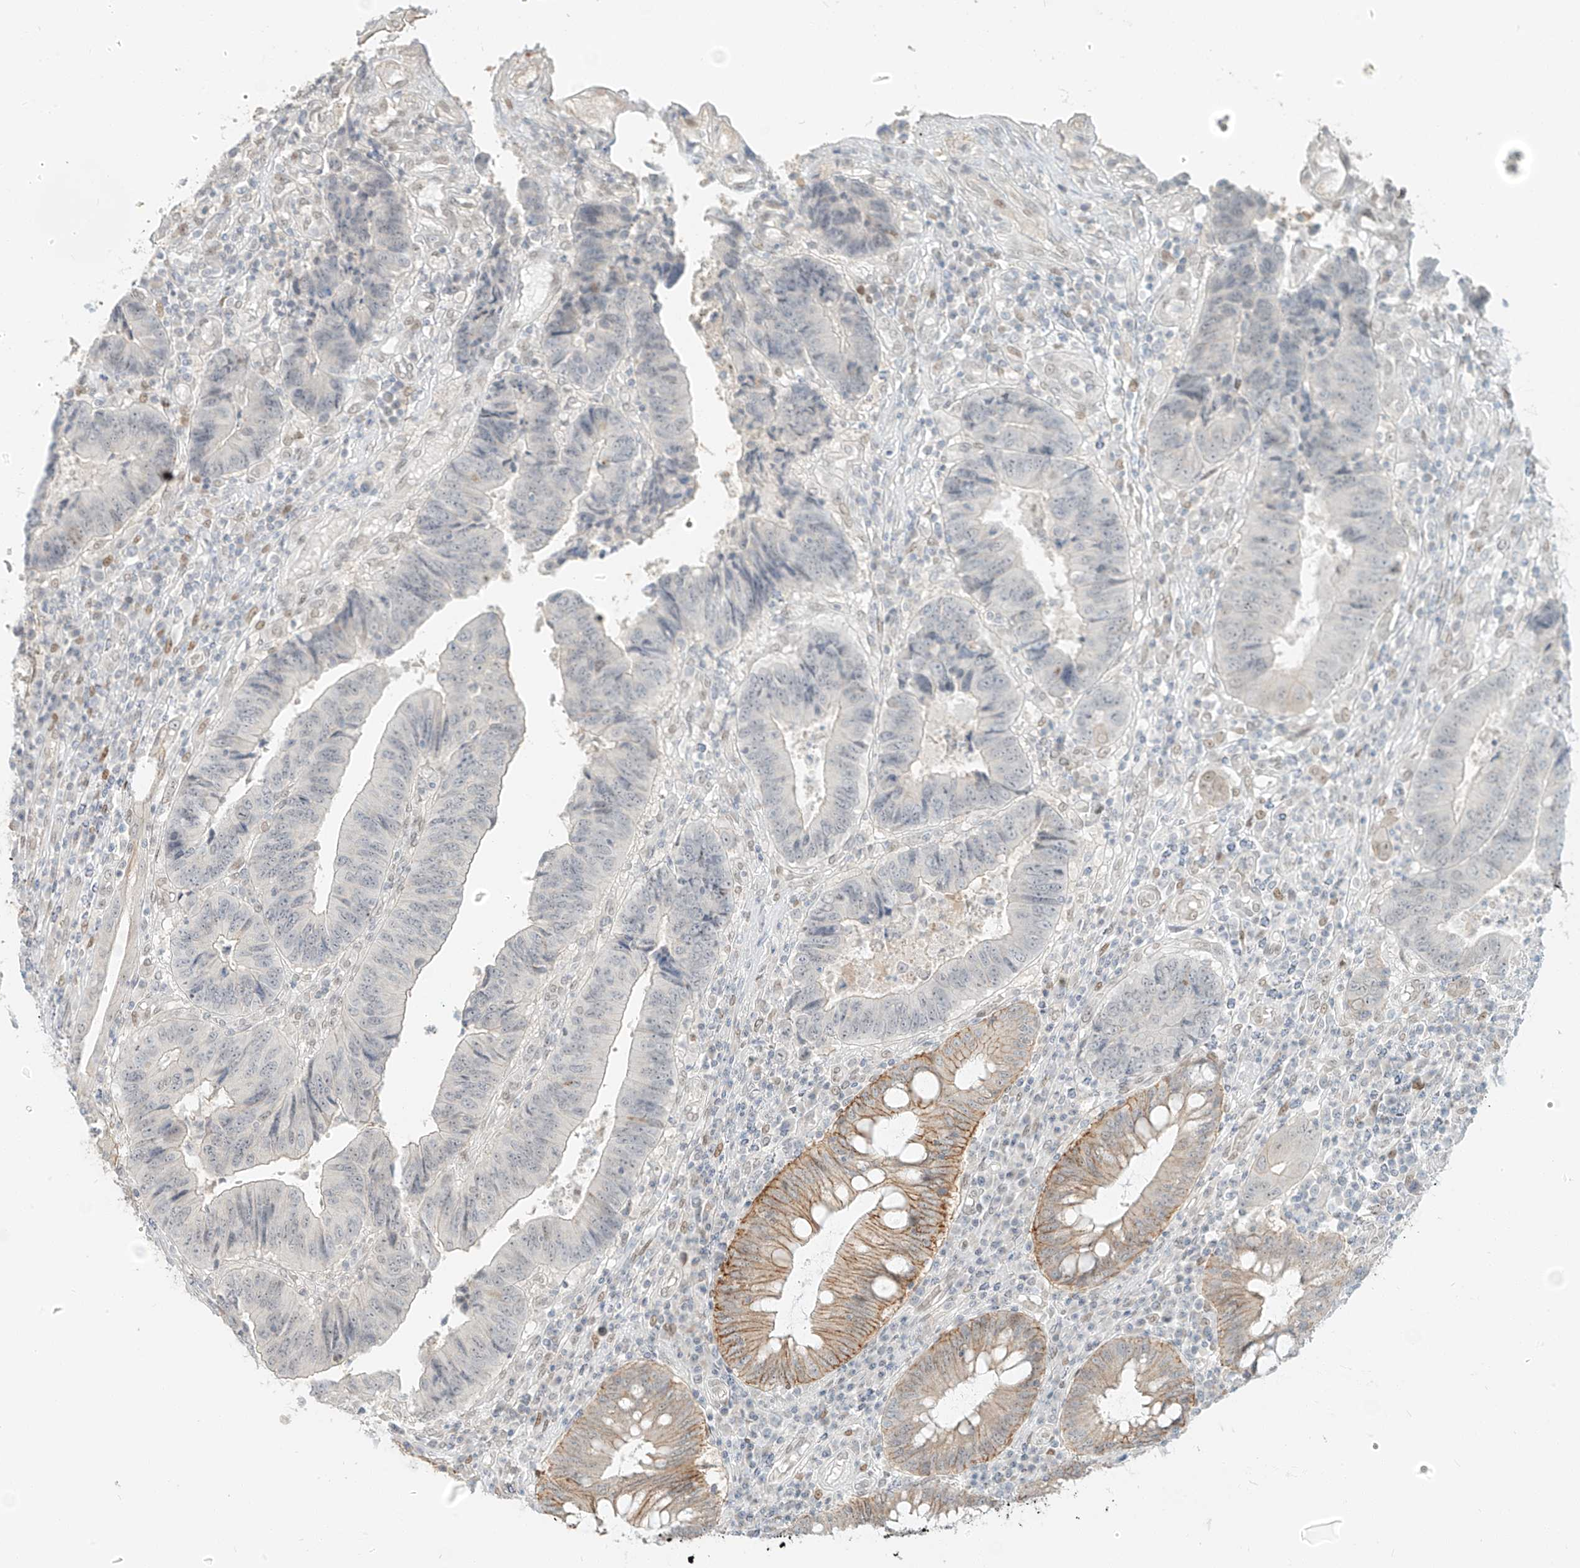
{"staining": {"intensity": "moderate", "quantity": "<25%", "location": "cytoplasmic/membranous"}, "tissue": "colorectal cancer", "cell_type": "Tumor cells", "image_type": "cancer", "snomed": [{"axis": "morphology", "description": "Adenocarcinoma, NOS"}, {"axis": "topography", "description": "Rectum"}], "caption": "The micrograph demonstrates a brown stain indicating the presence of a protein in the cytoplasmic/membranous of tumor cells in adenocarcinoma (colorectal).", "gene": "ZNF774", "patient": {"sex": "male", "age": 84}}